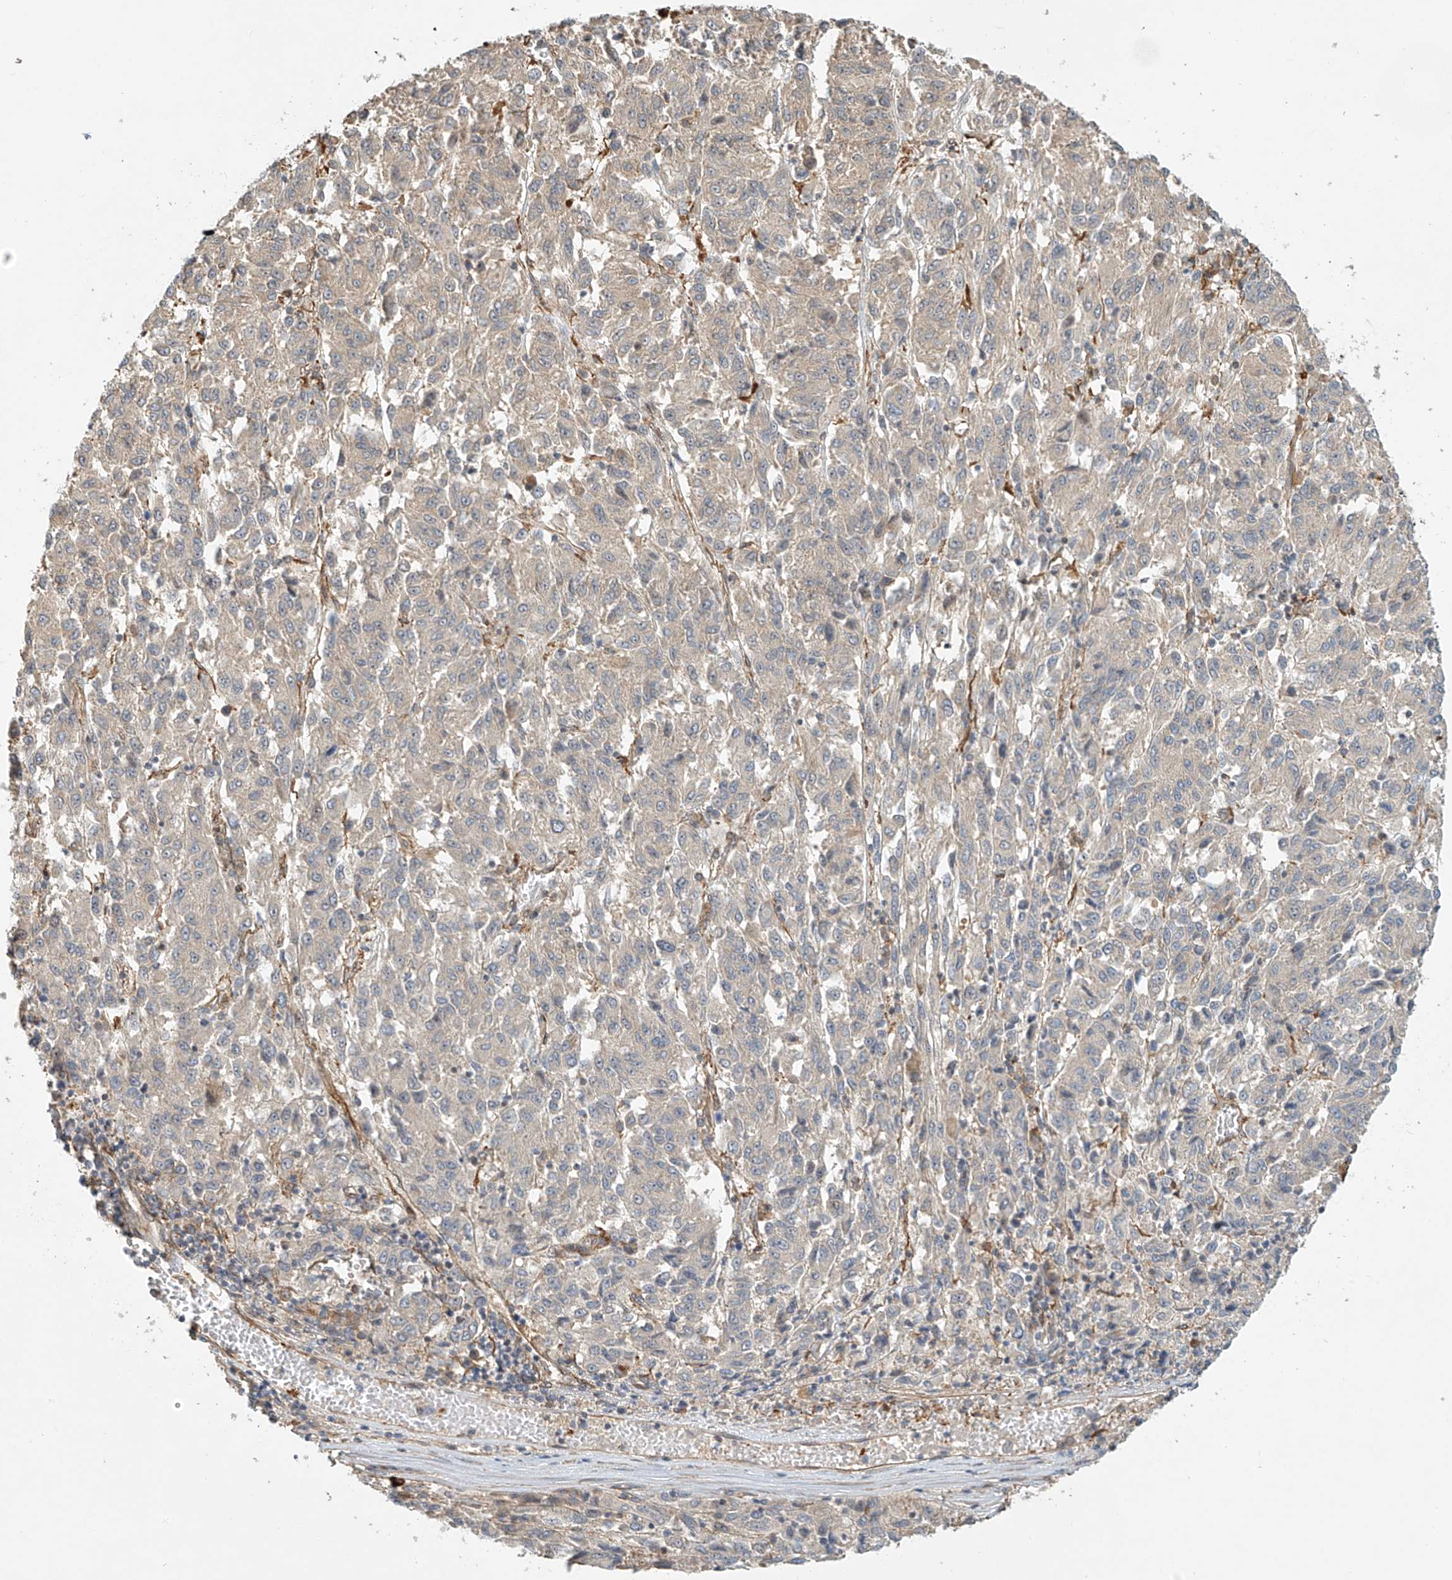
{"staining": {"intensity": "negative", "quantity": "none", "location": "none"}, "tissue": "melanoma", "cell_type": "Tumor cells", "image_type": "cancer", "snomed": [{"axis": "morphology", "description": "Malignant melanoma, Metastatic site"}, {"axis": "topography", "description": "Lung"}], "caption": "DAB (3,3'-diaminobenzidine) immunohistochemical staining of melanoma shows no significant expression in tumor cells. Brightfield microscopy of IHC stained with DAB (3,3'-diaminobenzidine) (brown) and hematoxylin (blue), captured at high magnification.", "gene": "CSMD3", "patient": {"sex": "male", "age": 64}}